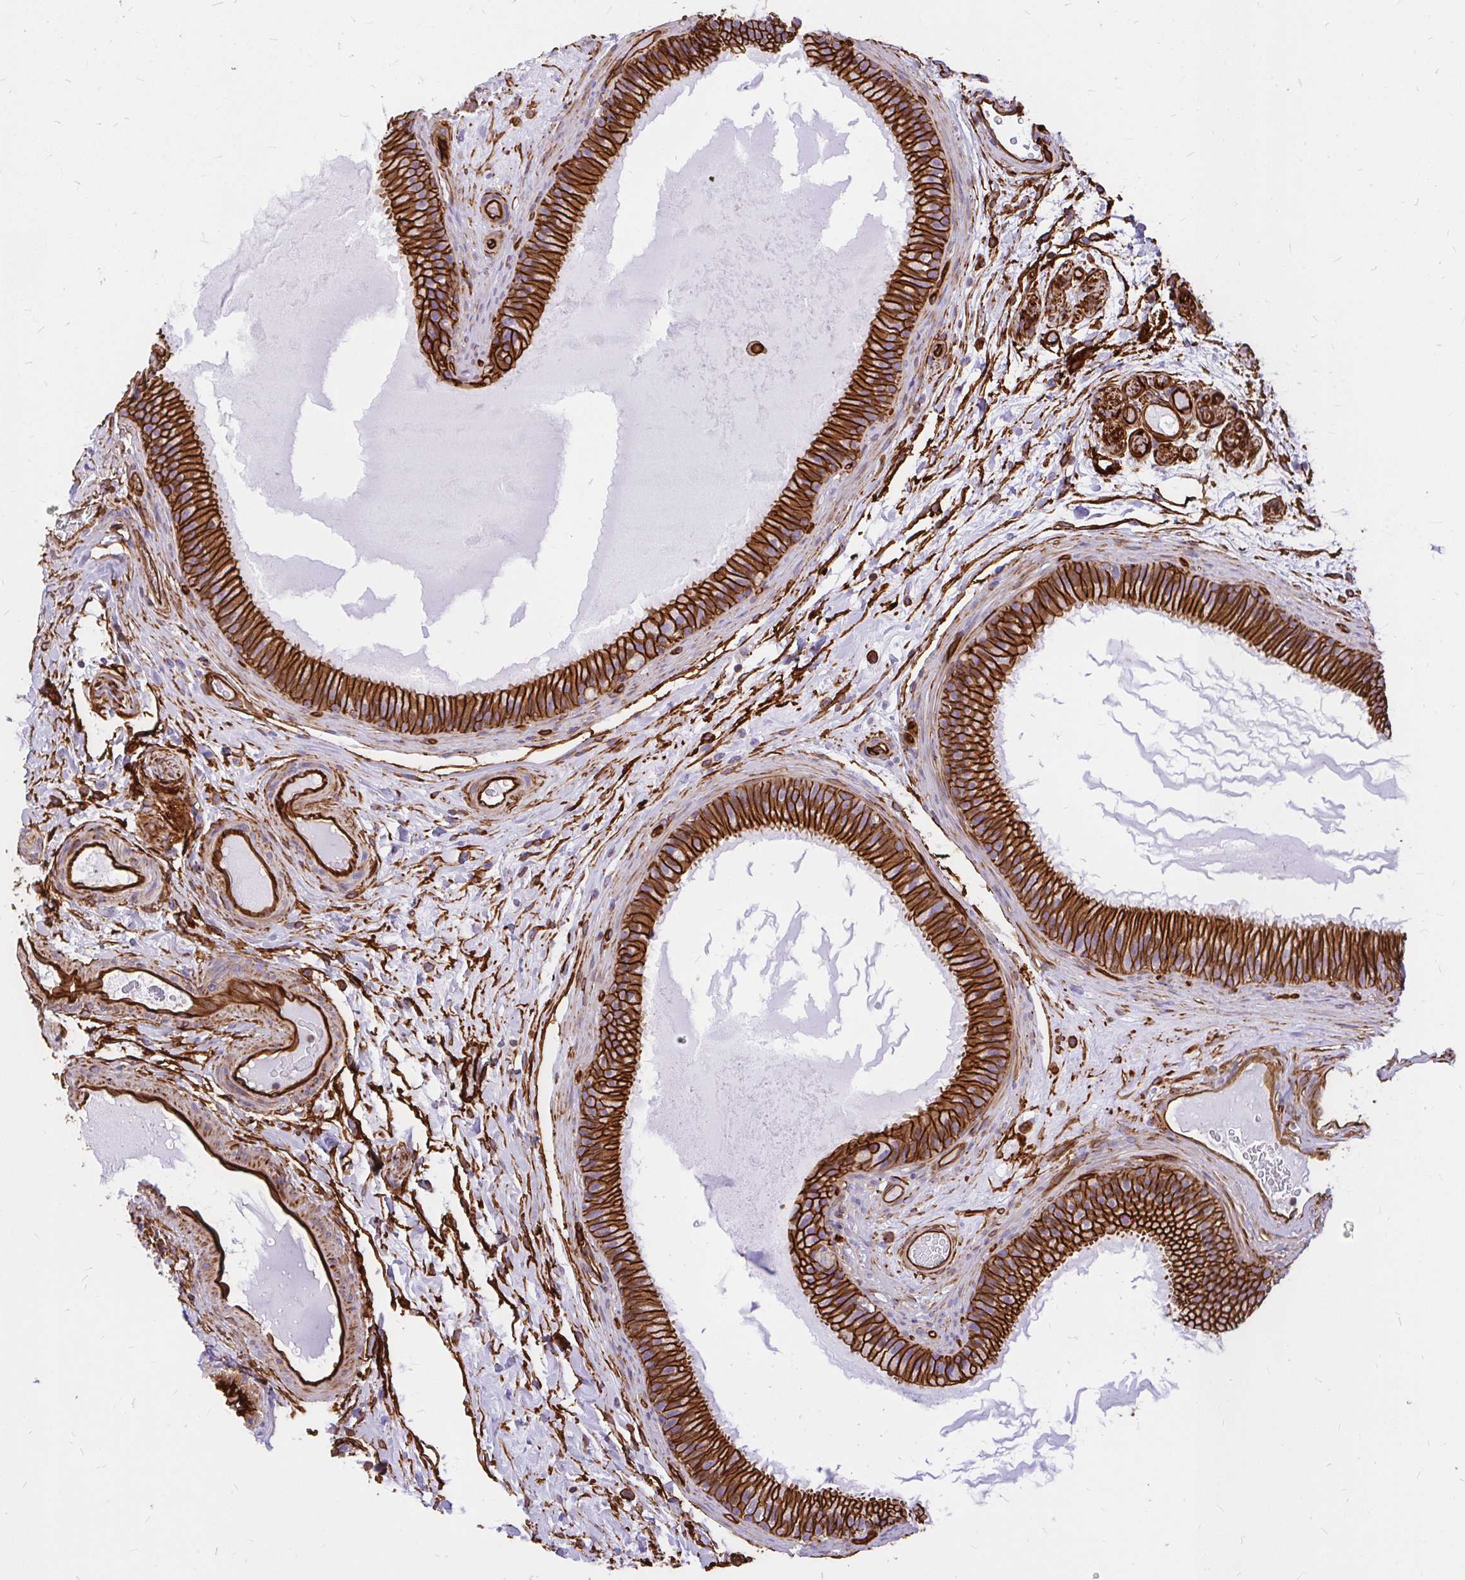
{"staining": {"intensity": "strong", "quantity": ">75%", "location": "cytoplasmic/membranous"}, "tissue": "epididymis", "cell_type": "Glandular cells", "image_type": "normal", "snomed": [{"axis": "morphology", "description": "Normal tissue, NOS"}, {"axis": "topography", "description": "Epididymis"}], "caption": "The image exhibits staining of benign epididymis, revealing strong cytoplasmic/membranous protein expression (brown color) within glandular cells. (Stains: DAB (3,3'-diaminobenzidine) in brown, nuclei in blue, Microscopy: brightfield microscopy at high magnification).", "gene": "MAP1LC3B2", "patient": {"sex": "male", "age": 23}}